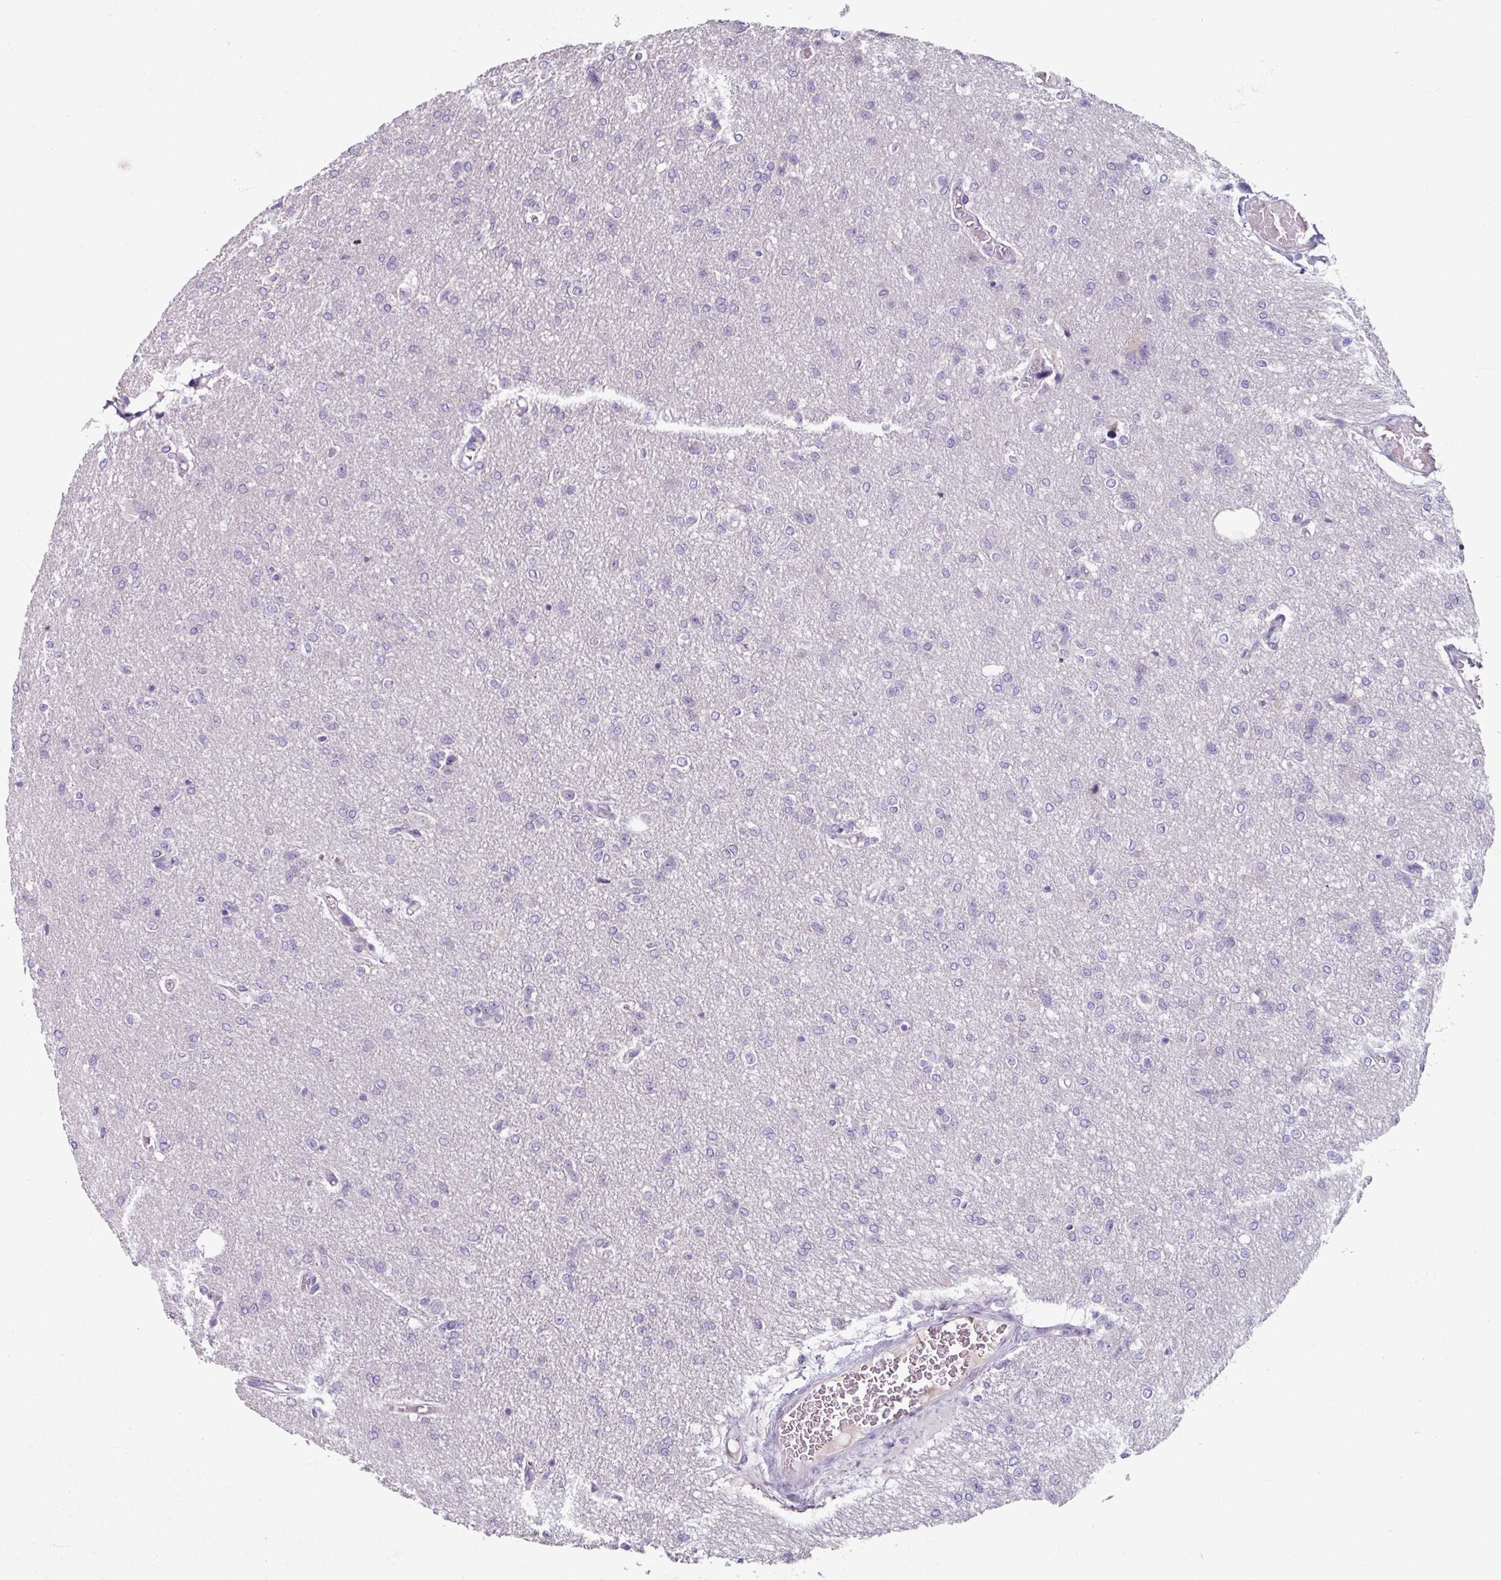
{"staining": {"intensity": "negative", "quantity": "none", "location": "none"}, "tissue": "glioma", "cell_type": "Tumor cells", "image_type": "cancer", "snomed": [{"axis": "morphology", "description": "Glioma, malignant, Low grade"}, {"axis": "topography", "description": "Brain"}], "caption": "Immunohistochemical staining of human malignant glioma (low-grade) reveals no significant staining in tumor cells. (DAB immunohistochemistry (IHC) visualized using brightfield microscopy, high magnification).", "gene": "SMIM11", "patient": {"sex": "male", "age": 26}}